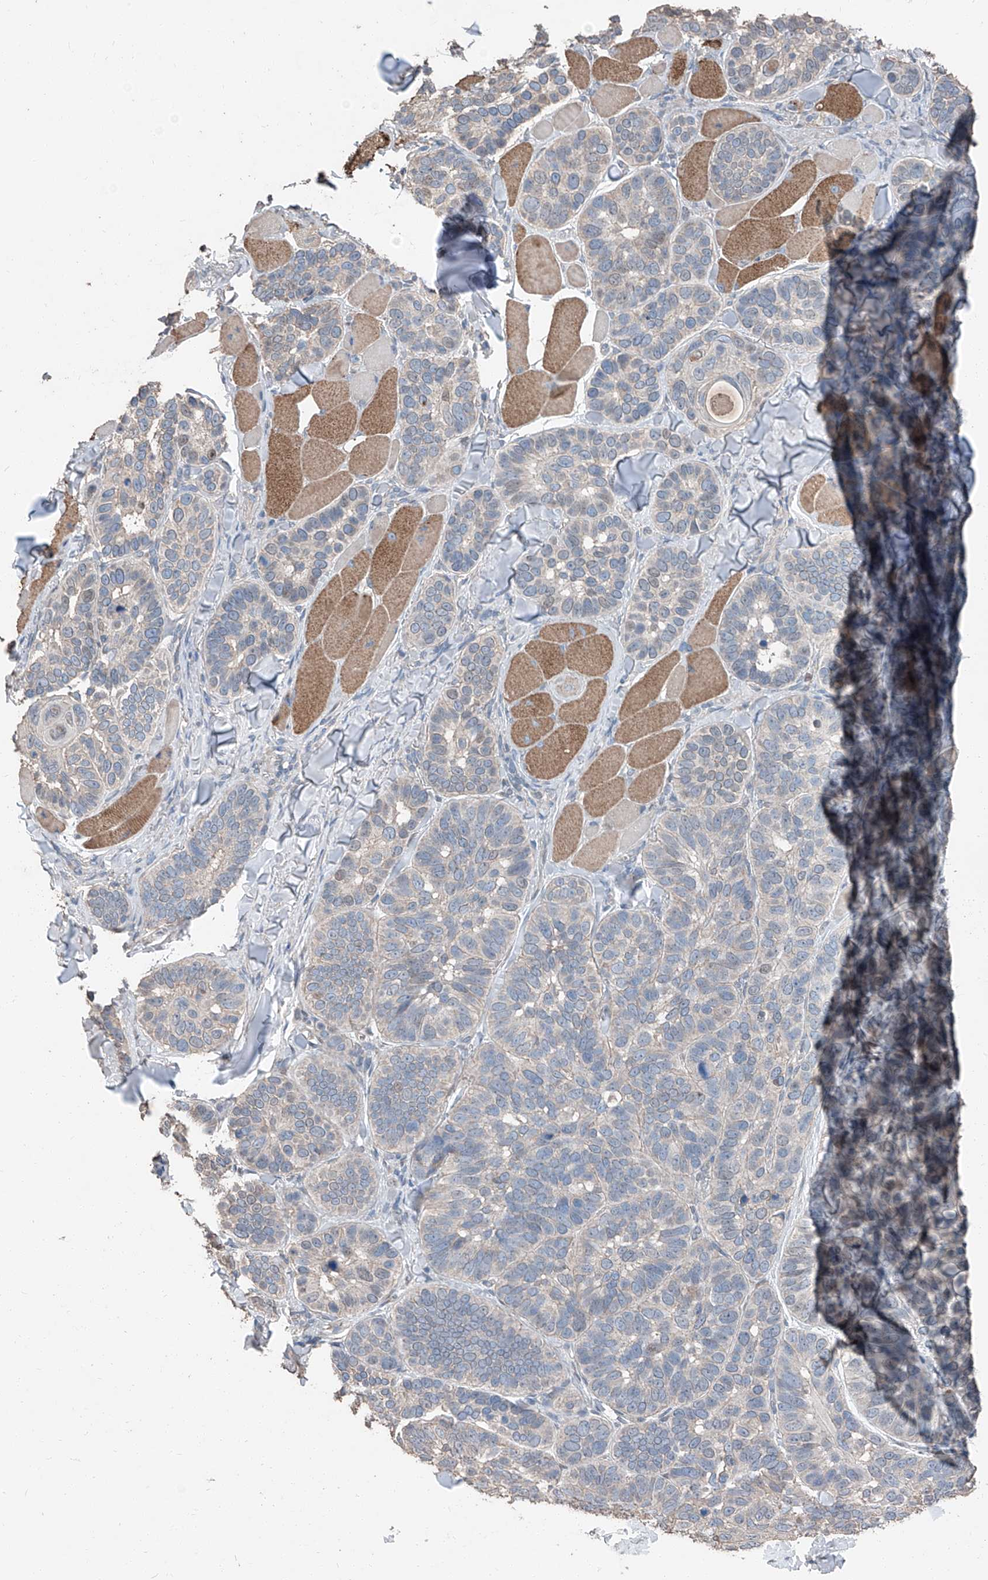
{"staining": {"intensity": "moderate", "quantity": "<25%", "location": "nuclear"}, "tissue": "skin cancer", "cell_type": "Tumor cells", "image_type": "cancer", "snomed": [{"axis": "morphology", "description": "Basal cell carcinoma"}, {"axis": "topography", "description": "Skin"}], "caption": "Moderate nuclear positivity is identified in approximately <25% of tumor cells in skin basal cell carcinoma.", "gene": "MAMLD1", "patient": {"sex": "male", "age": 62}}